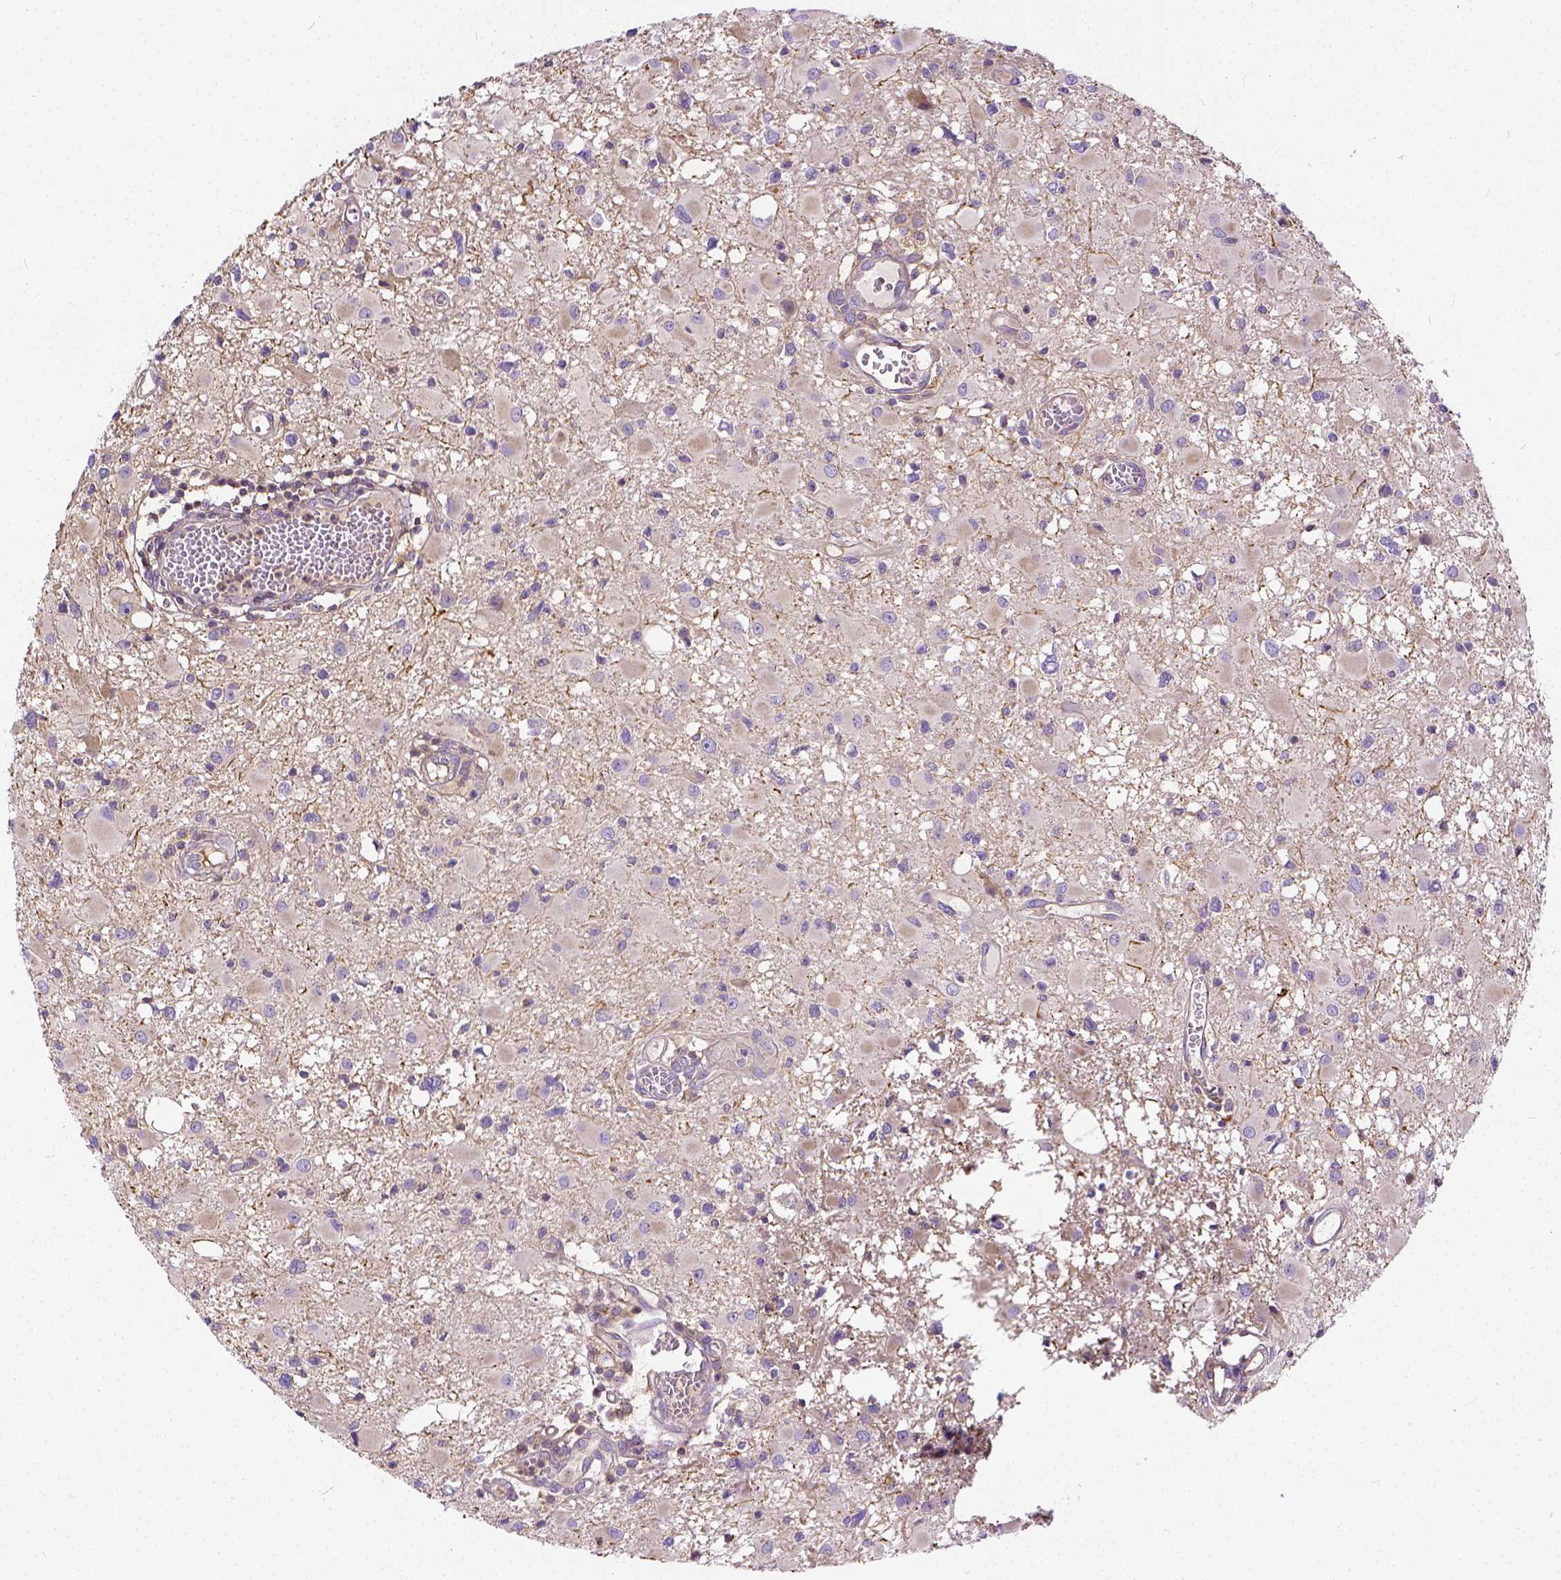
{"staining": {"intensity": "negative", "quantity": "none", "location": "none"}, "tissue": "glioma", "cell_type": "Tumor cells", "image_type": "cancer", "snomed": [{"axis": "morphology", "description": "Glioma, malignant, High grade"}, {"axis": "topography", "description": "Brain"}], "caption": "This is an immunohistochemistry (IHC) histopathology image of malignant glioma (high-grade). There is no positivity in tumor cells.", "gene": "CADM4", "patient": {"sex": "male", "age": 54}}